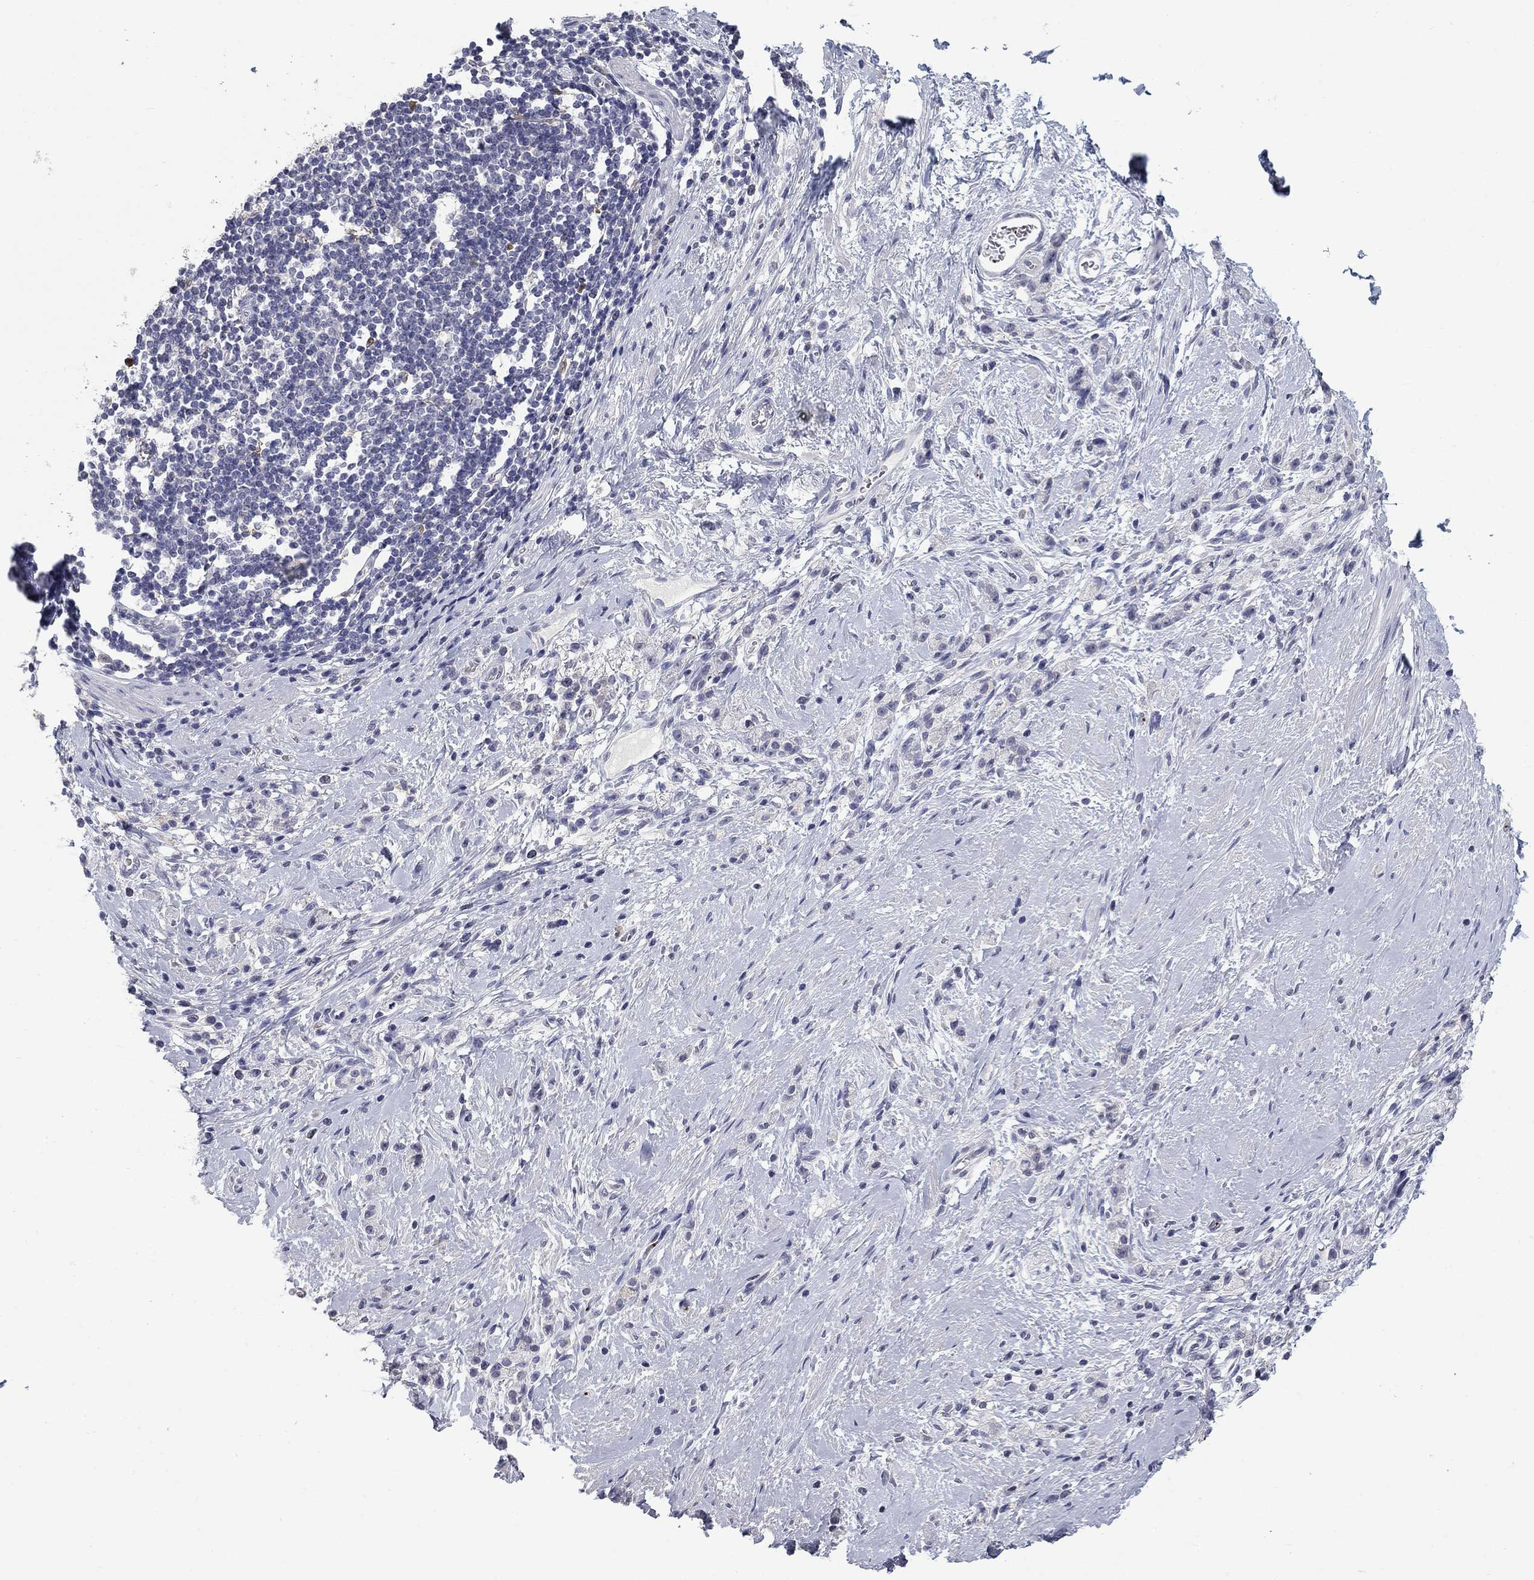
{"staining": {"intensity": "negative", "quantity": "none", "location": "none"}, "tissue": "stomach cancer", "cell_type": "Tumor cells", "image_type": "cancer", "snomed": [{"axis": "morphology", "description": "Adenocarcinoma, NOS"}, {"axis": "topography", "description": "Stomach"}], "caption": "This is an immunohistochemistry histopathology image of stomach adenocarcinoma. There is no positivity in tumor cells.", "gene": "PLEK", "patient": {"sex": "male", "age": 58}}